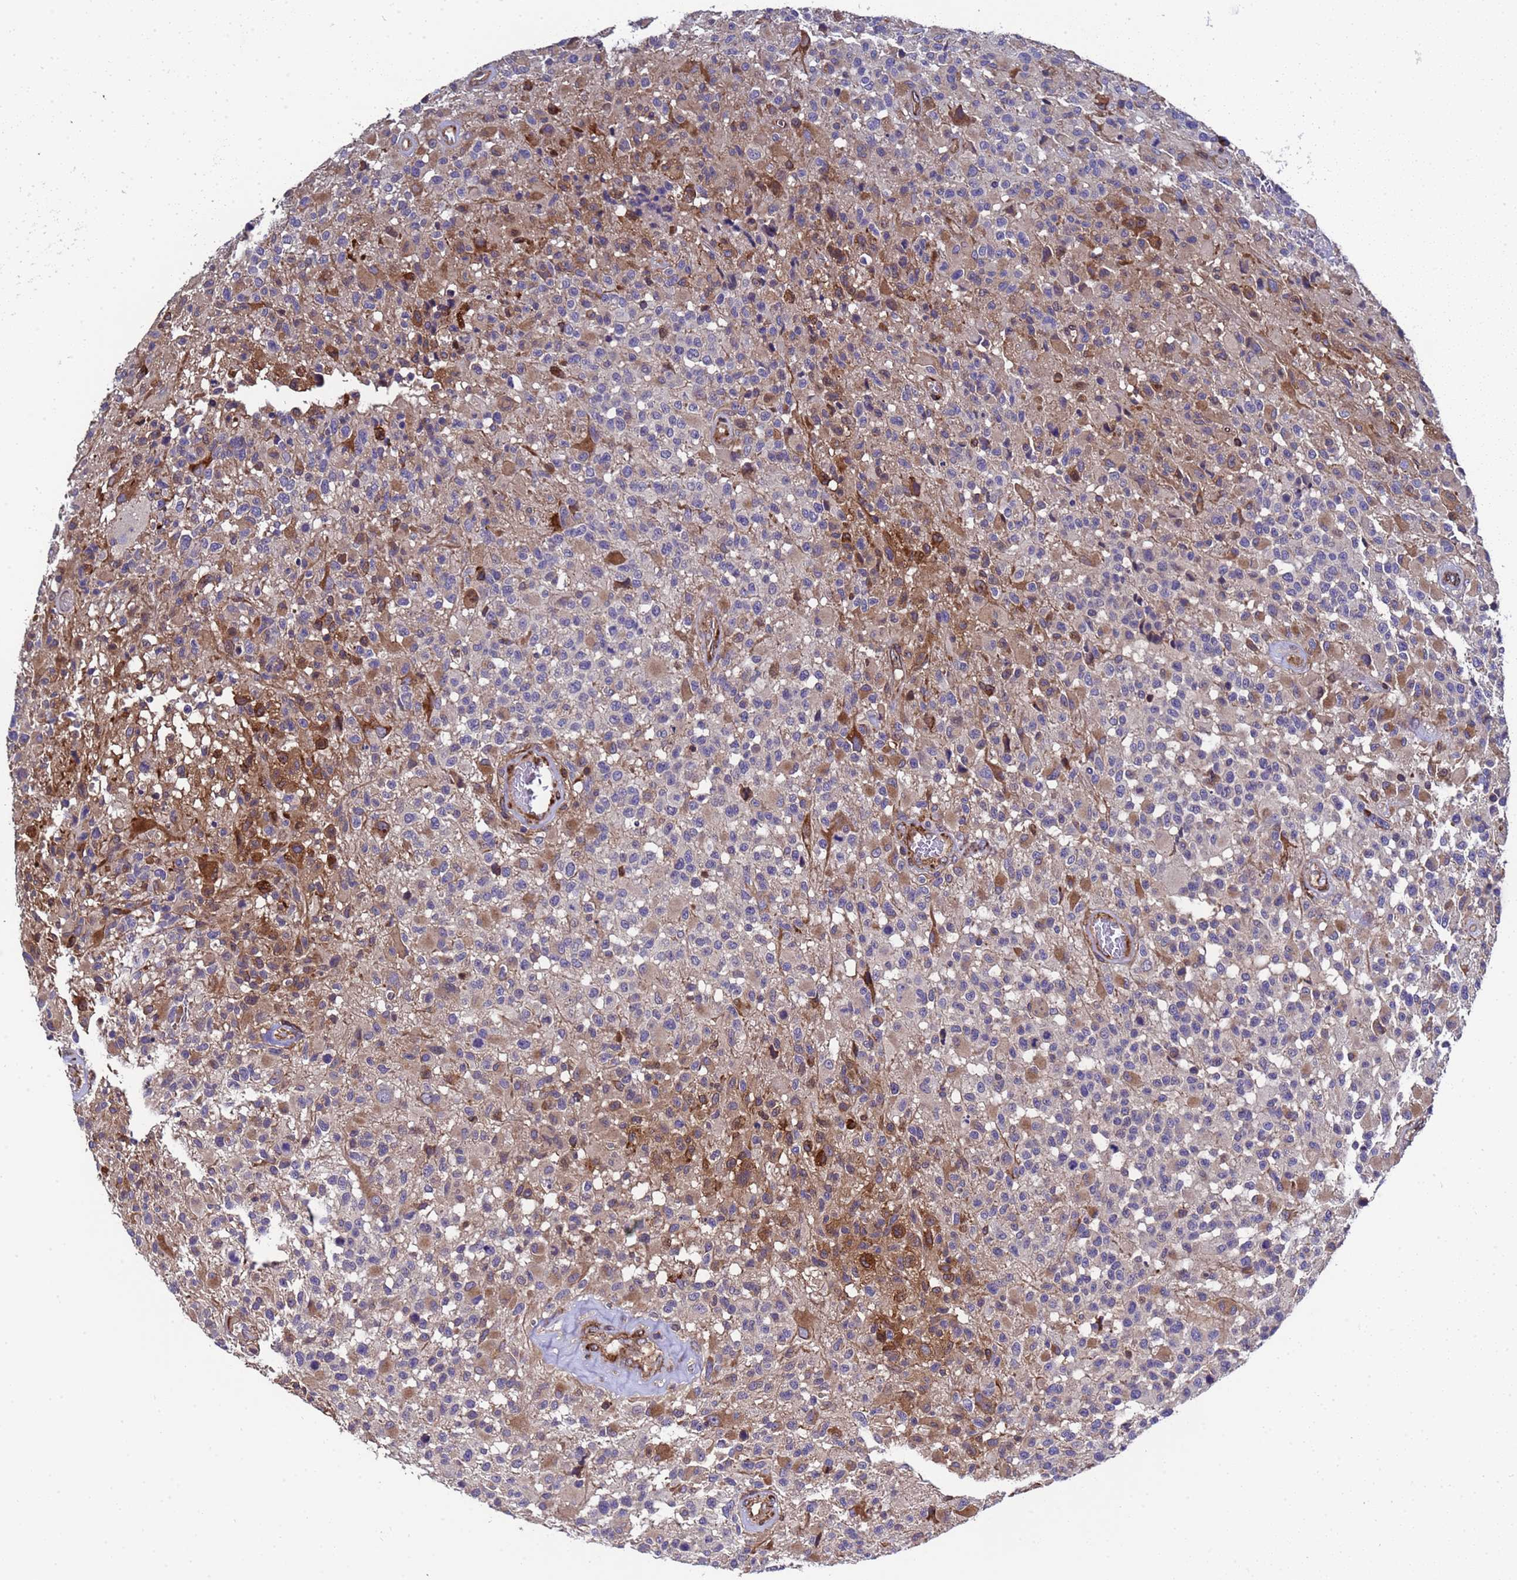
{"staining": {"intensity": "moderate", "quantity": "25%-75%", "location": "cytoplasmic/membranous"}, "tissue": "glioma", "cell_type": "Tumor cells", "image_type": "cancer", "snomed": [{"axis": "morphology", "description": "Glioma, malignant, High grade"}, {"axis": "morphology", "description": "Glioblastoma, NOS"}, {"axis": "topography", "description": "Brain"}], "caption": "IHC of glioma exhibits medium levels of moderate cytoplasmic/membranous positivity in about 25%-75% of tumor cells. The staining was performed using DAB (3,3'-diaminobenzidine) to visualize the protein expression in brown, while the nuclei were stained in blue with hematoxylin (Magnification: 20x).", "gene": "MOCS1", "patient": {"sex": "male", "age": 60}}